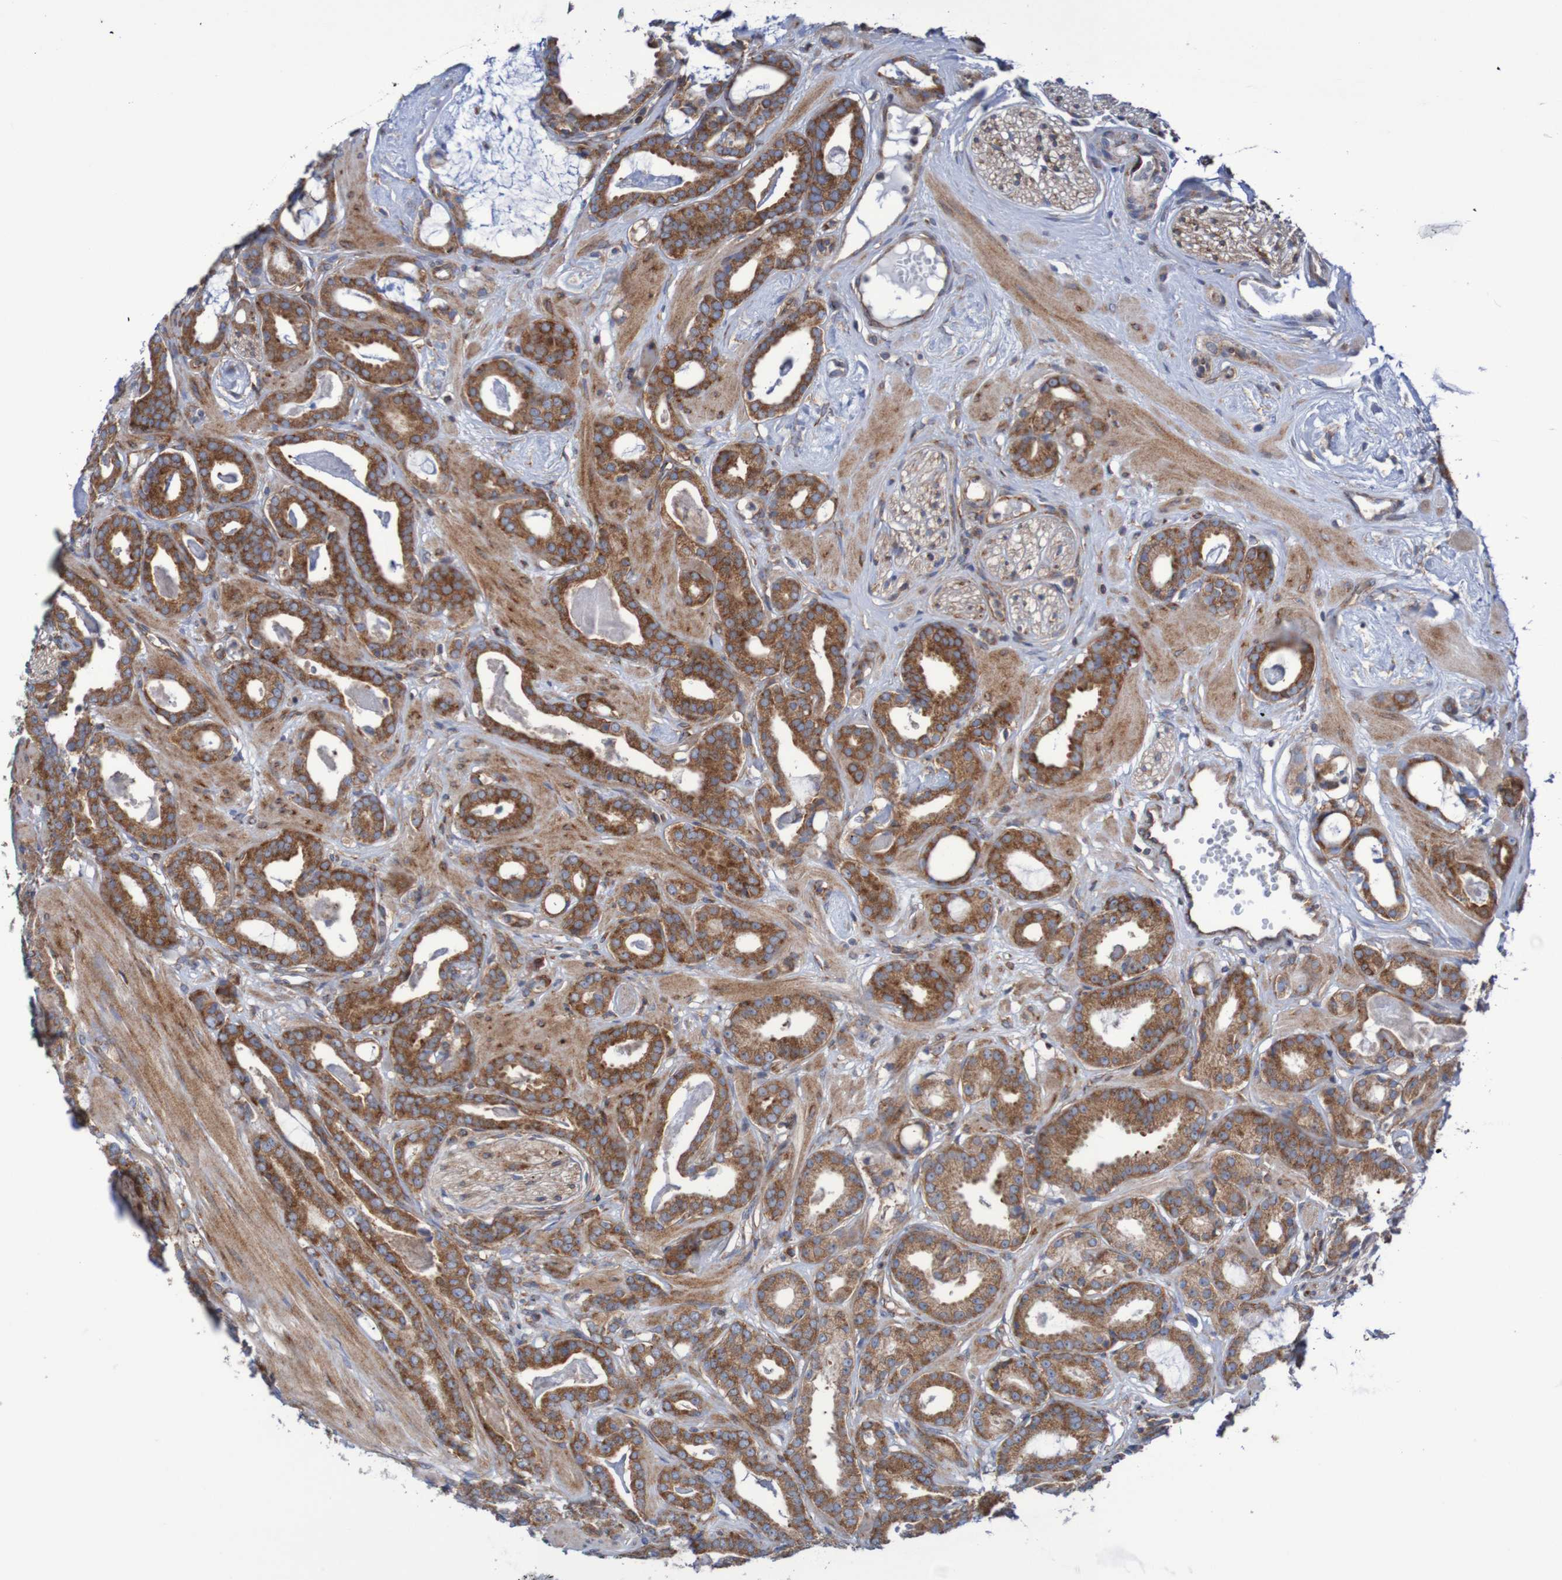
{"staining": {"intensity": "moderate", "quantity": ">75%", "location": "cytoplasmic/membranous"}, "tissue": "prostate cancer", "cell_type": "Tumor cells", "image_type": "cancer", "snomed": [{"axis": "morphology", "description": "Adenocarcinoma, Low grade"}, {"axis": "topography", "description": "Prostate"}], "caption": "An immunohistochemistry photomicrograph of tumor tissue is shown. Protein staining in brown labels moderate cytoplasmic/membranous positivity in prostate cancer (low-grade adenocarcinoma) within tumor cells. (DAB IHC with brightfield microscopy, high magnification).", "gene": "FXR2", "patient": {"sex": "male", "age": 53}}